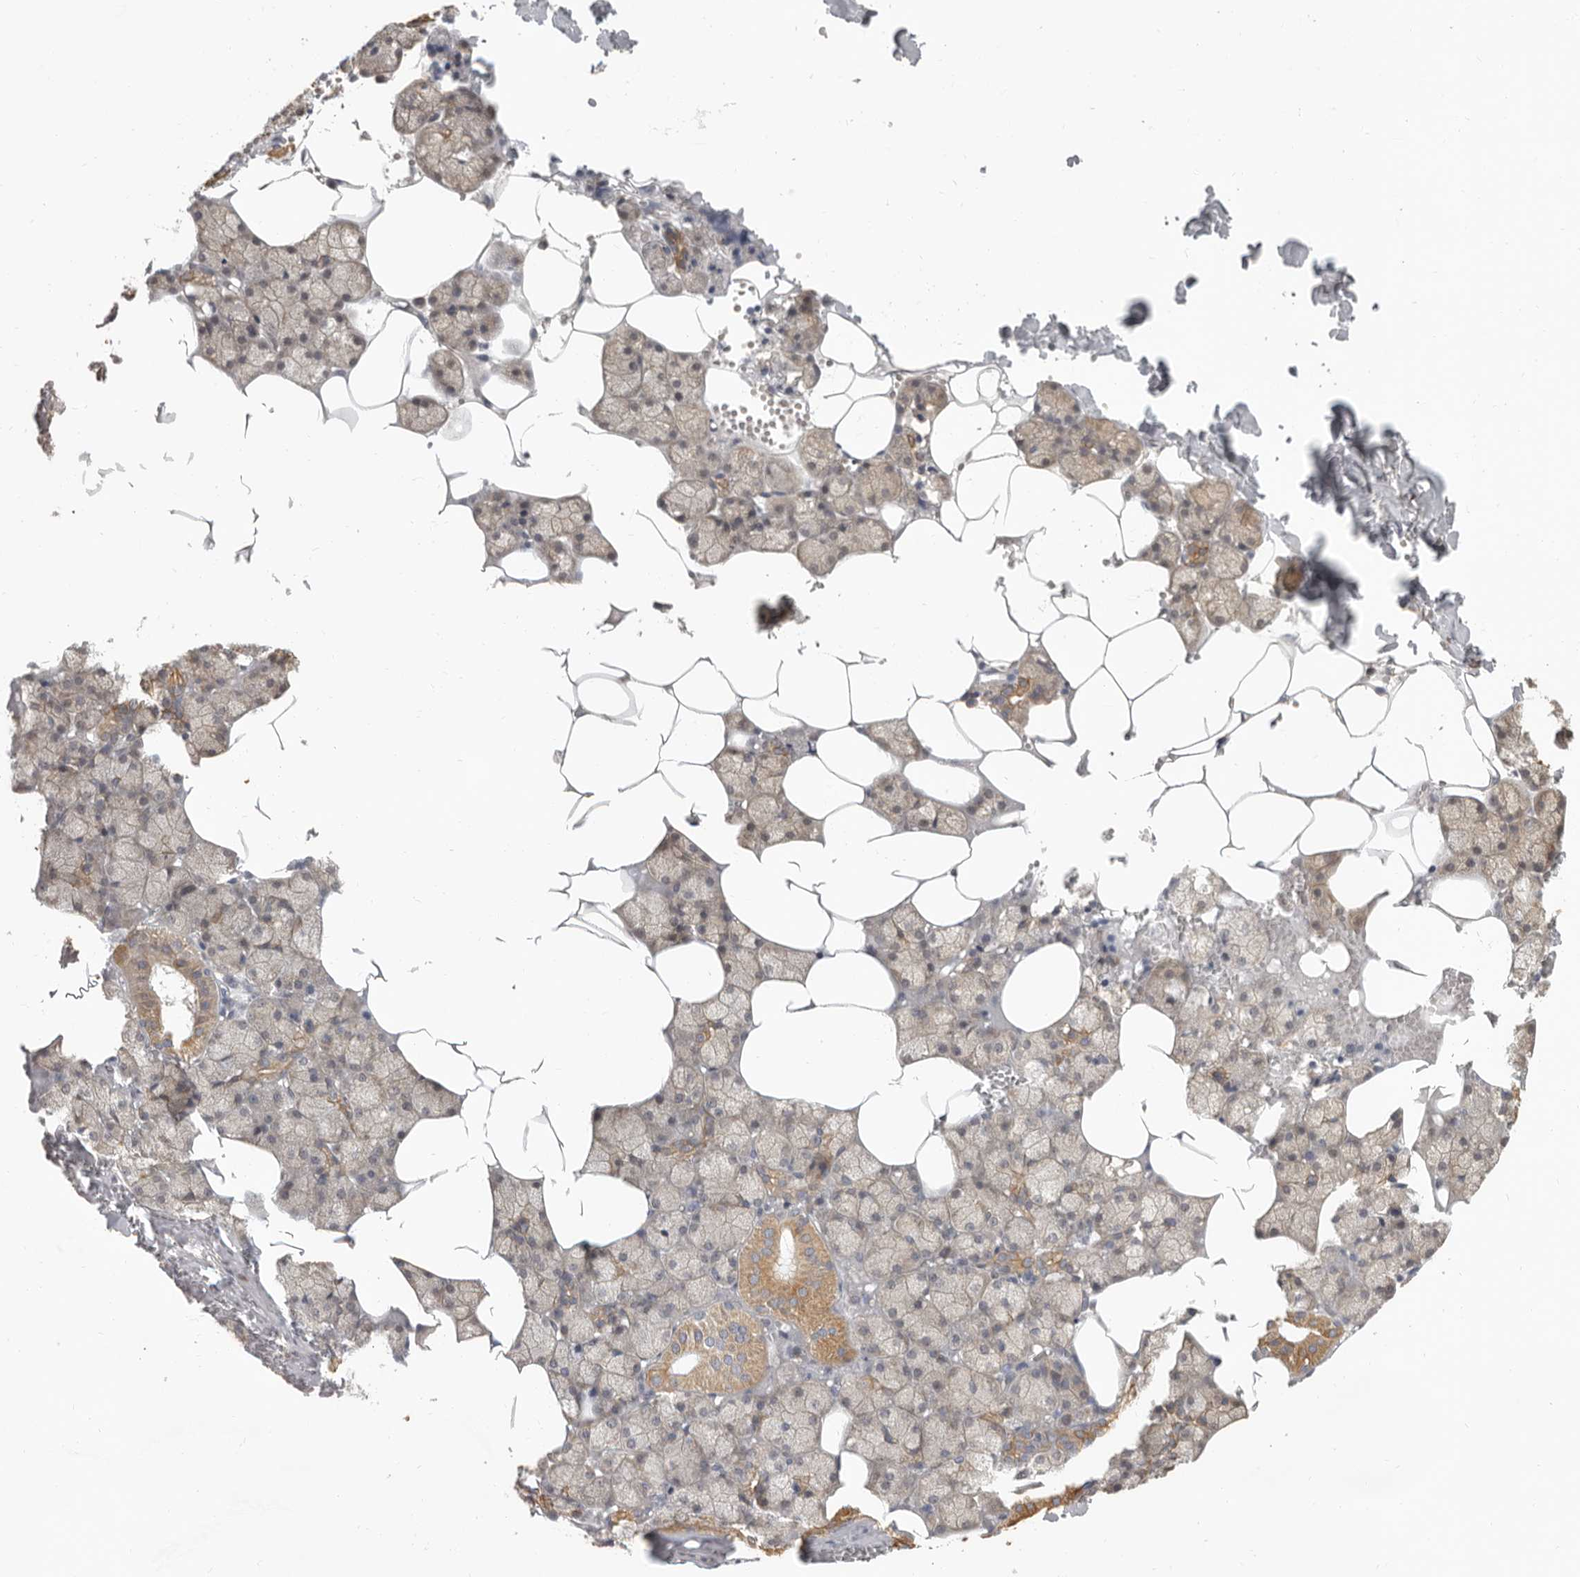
{"staining": {"intensity": "moderate", "quantity": ">75%", "location": "cytoplasmic/membranous"}, "tissue": "salivary gland", "cell_type": "Glandular cells", "image_type": "normal", "snomed": [{"axis": "morphology", "description": "Normal tissue, NOS"}, {"axis": "topography", "description": "Salivary gland"}], "caption": "Unremarkable salivary gland demonstrates moderate cytoplasmic/membranous staining in approximately >75% of glandular cells (brown staining indicates protein expression, while blue staining denotes nuclei)..", "gene": "UNK", "patient": {"sex": "male", "age": 62}}